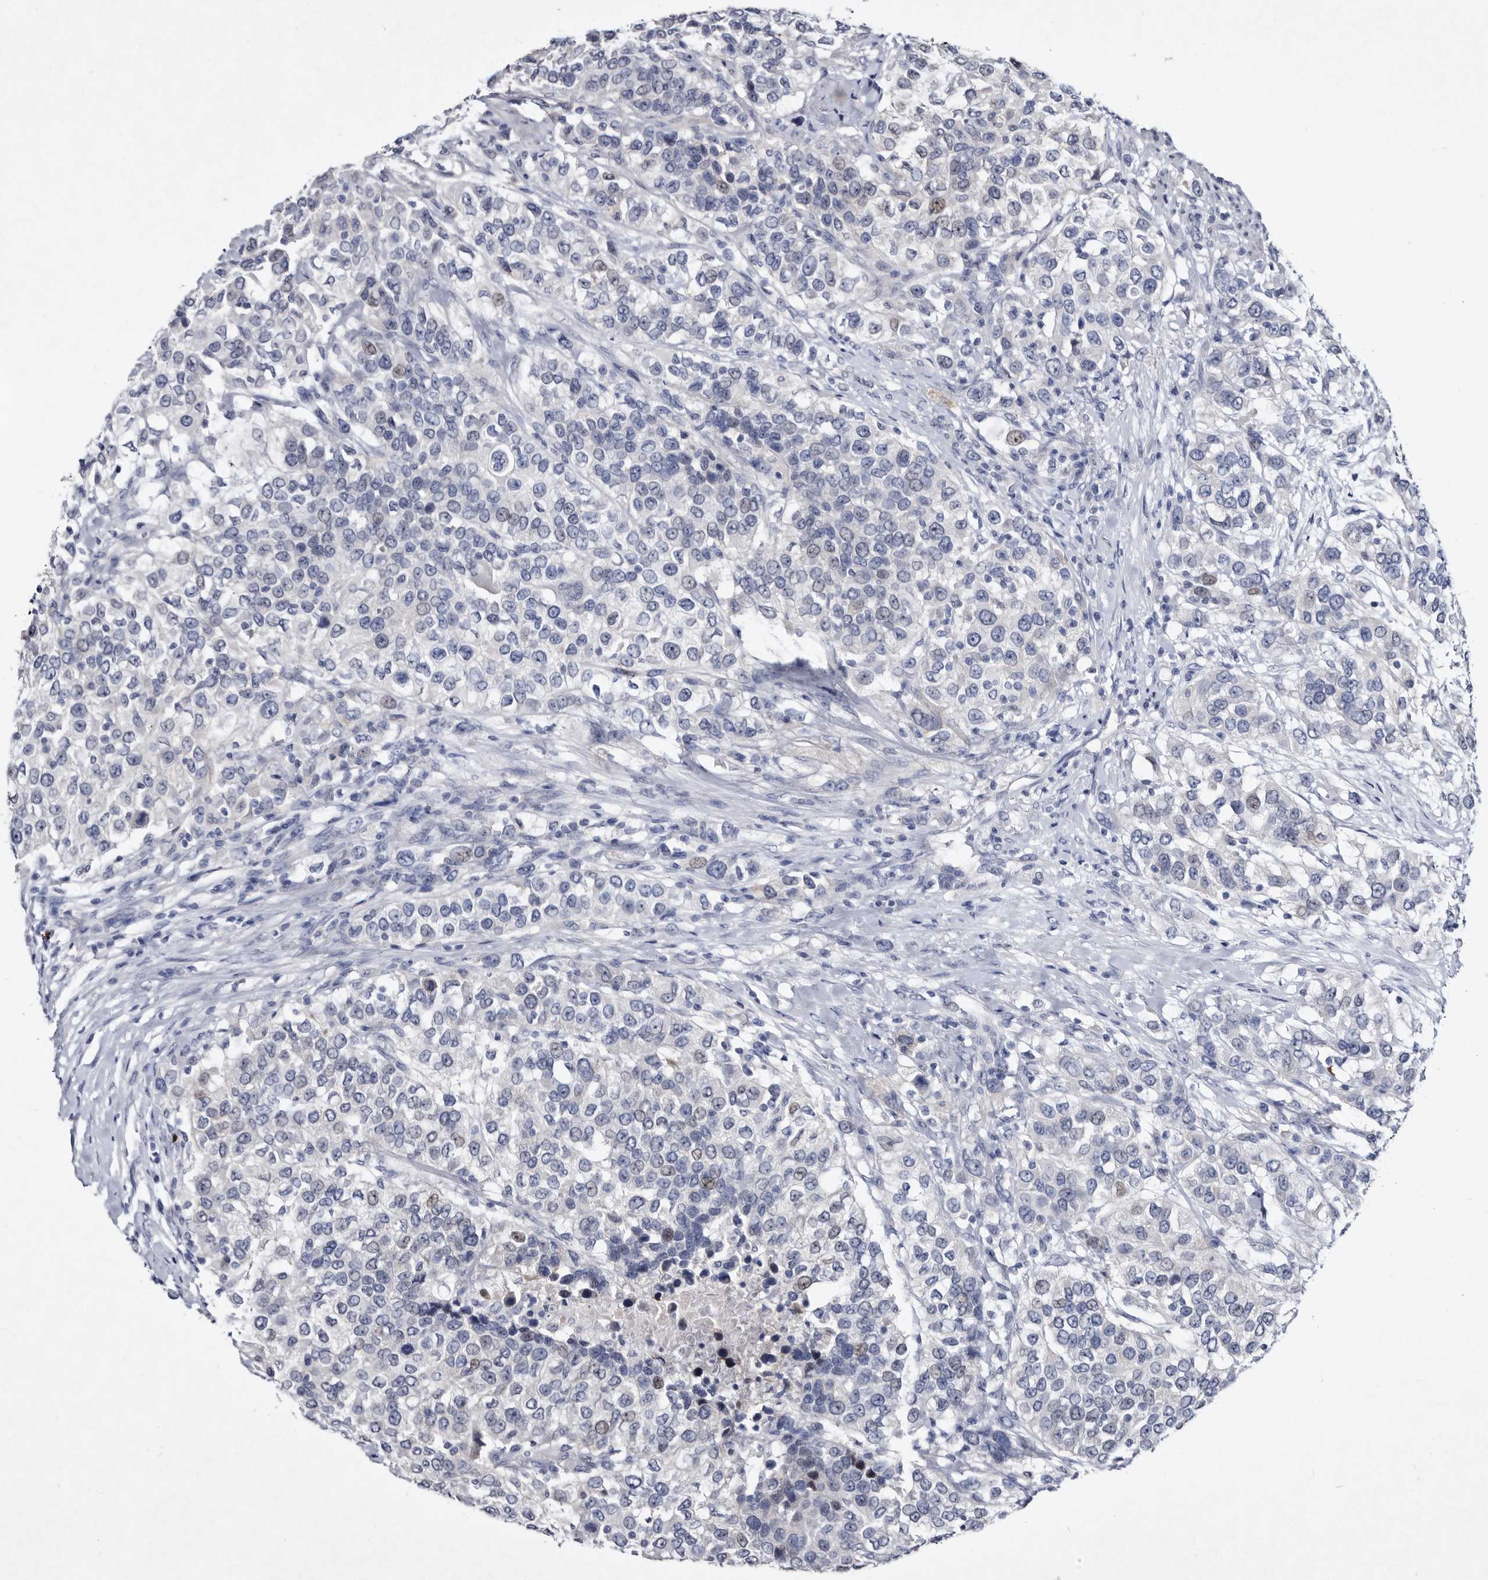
{"staining": {"intensity": "negative", "quantity": "none", "location": "none"}, "tissue": "urothelial cancer", "cell_type": "Tumor cells", "image_type": "cancer", "snomed": [{"axis": "morphology", "description": "Urothelial carcinoma, High grade"}, {"axis": "topography", "description": "Urinary bladder"}], "caption": "The image demonstrates no significant staining in tumor cells of urothelial cancer. Brightfield microscopy of IHC stained with DAB (3,3'-diaminobenzidine) (brown) and hematoxylin (blue), captured at high magnification.", "gene": "SERPINB8", "patient": {"sex": "female", "age": 80}}